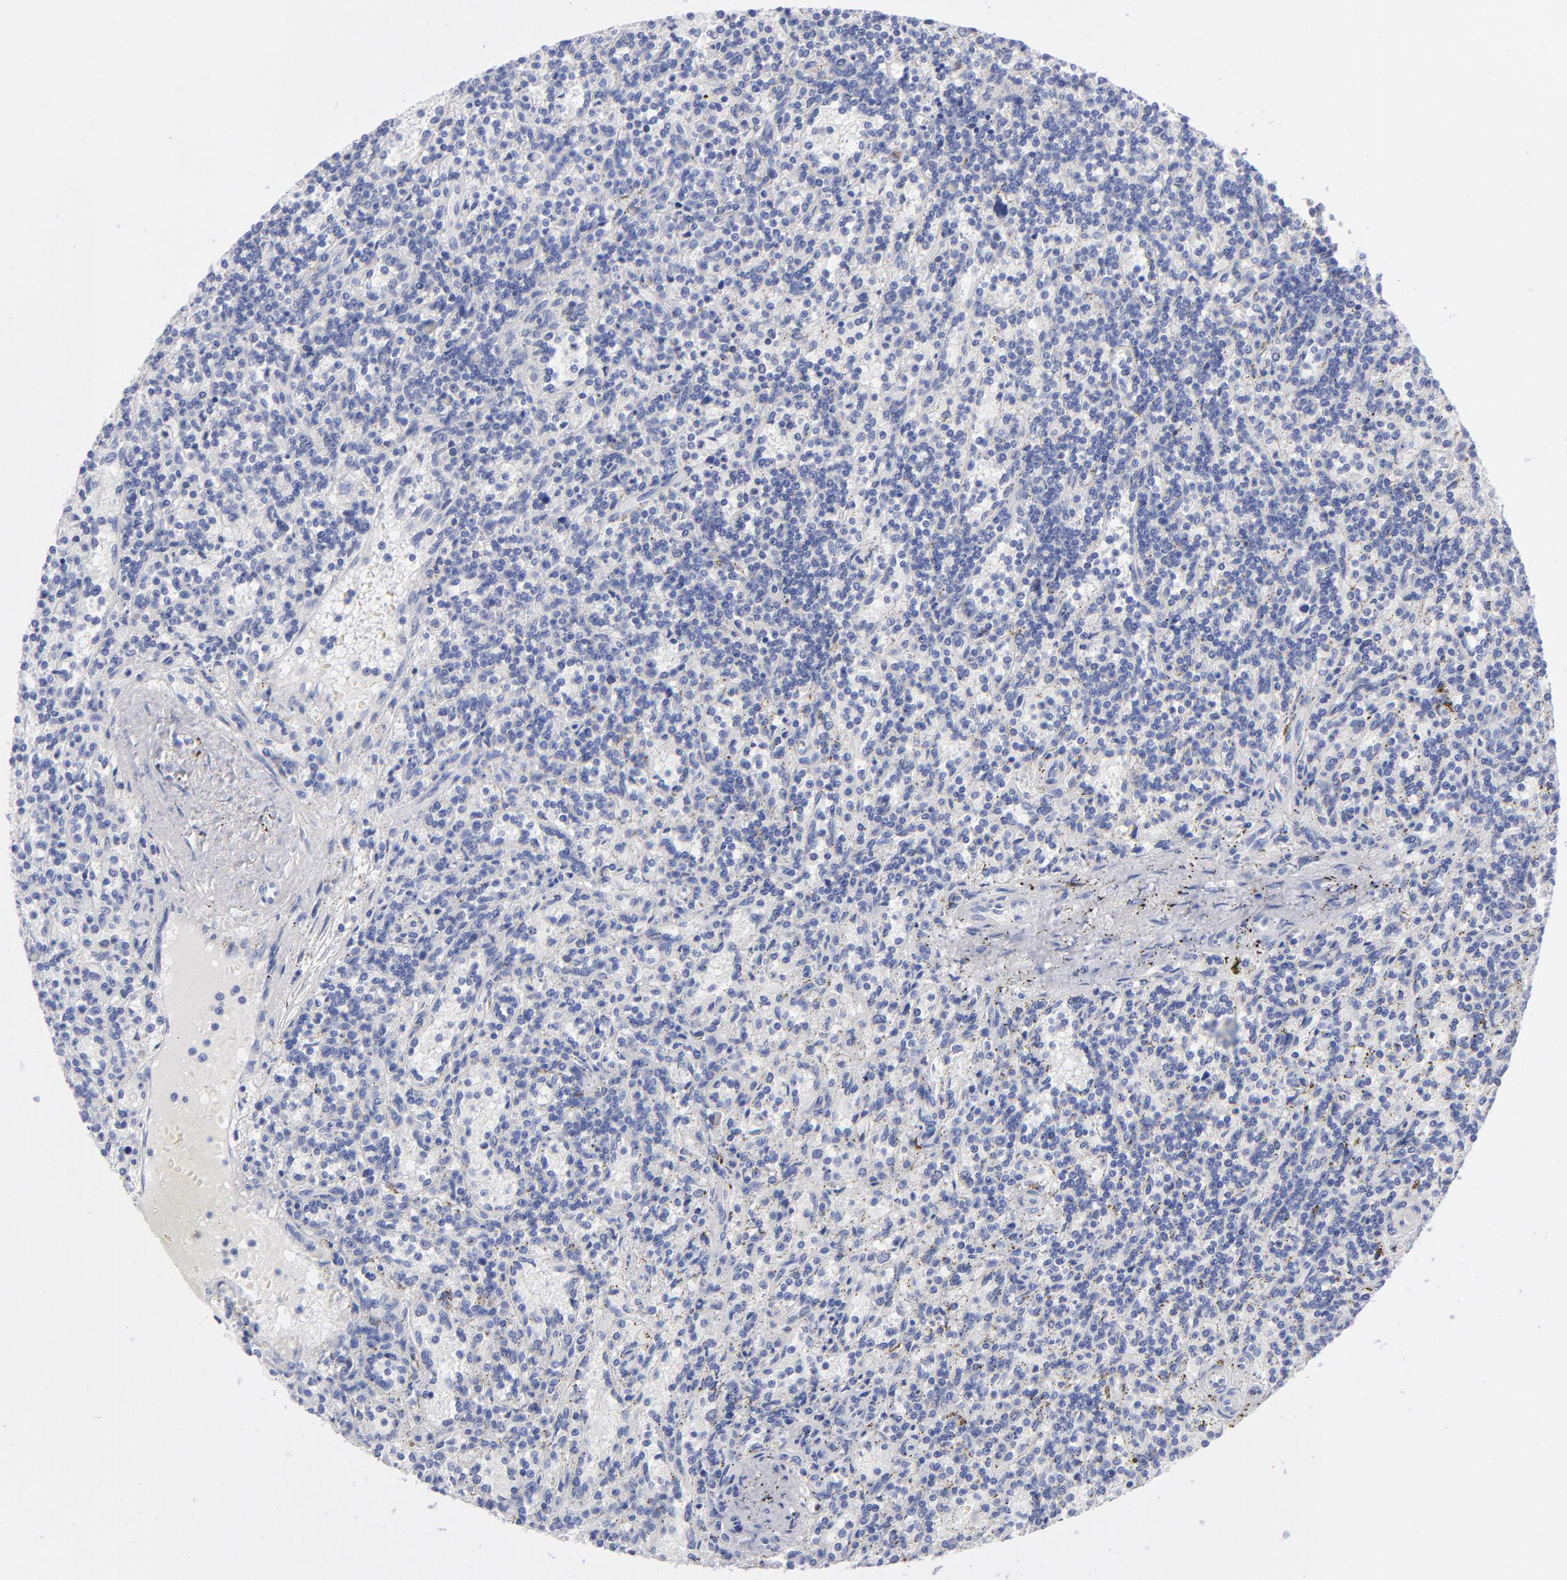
{"staining": {"intensity": "negative", "quantity": "none", "location": "none"}, "tissue": "lymphoma", "cell_type": "Tumor cells", "image_type": "cancer", "snomed": [{"axis": "morphology", "description": "Malignant lymphoma, non-Hodgkin's type, Low grade"}, {"axis": "topography", "description": "Spleen"}], "caption": "Tumor cells are negative for brown protein staining in lymphoma.", "gene": "EIF2AK2", "patient": {"sex": "male", "age": 73}}